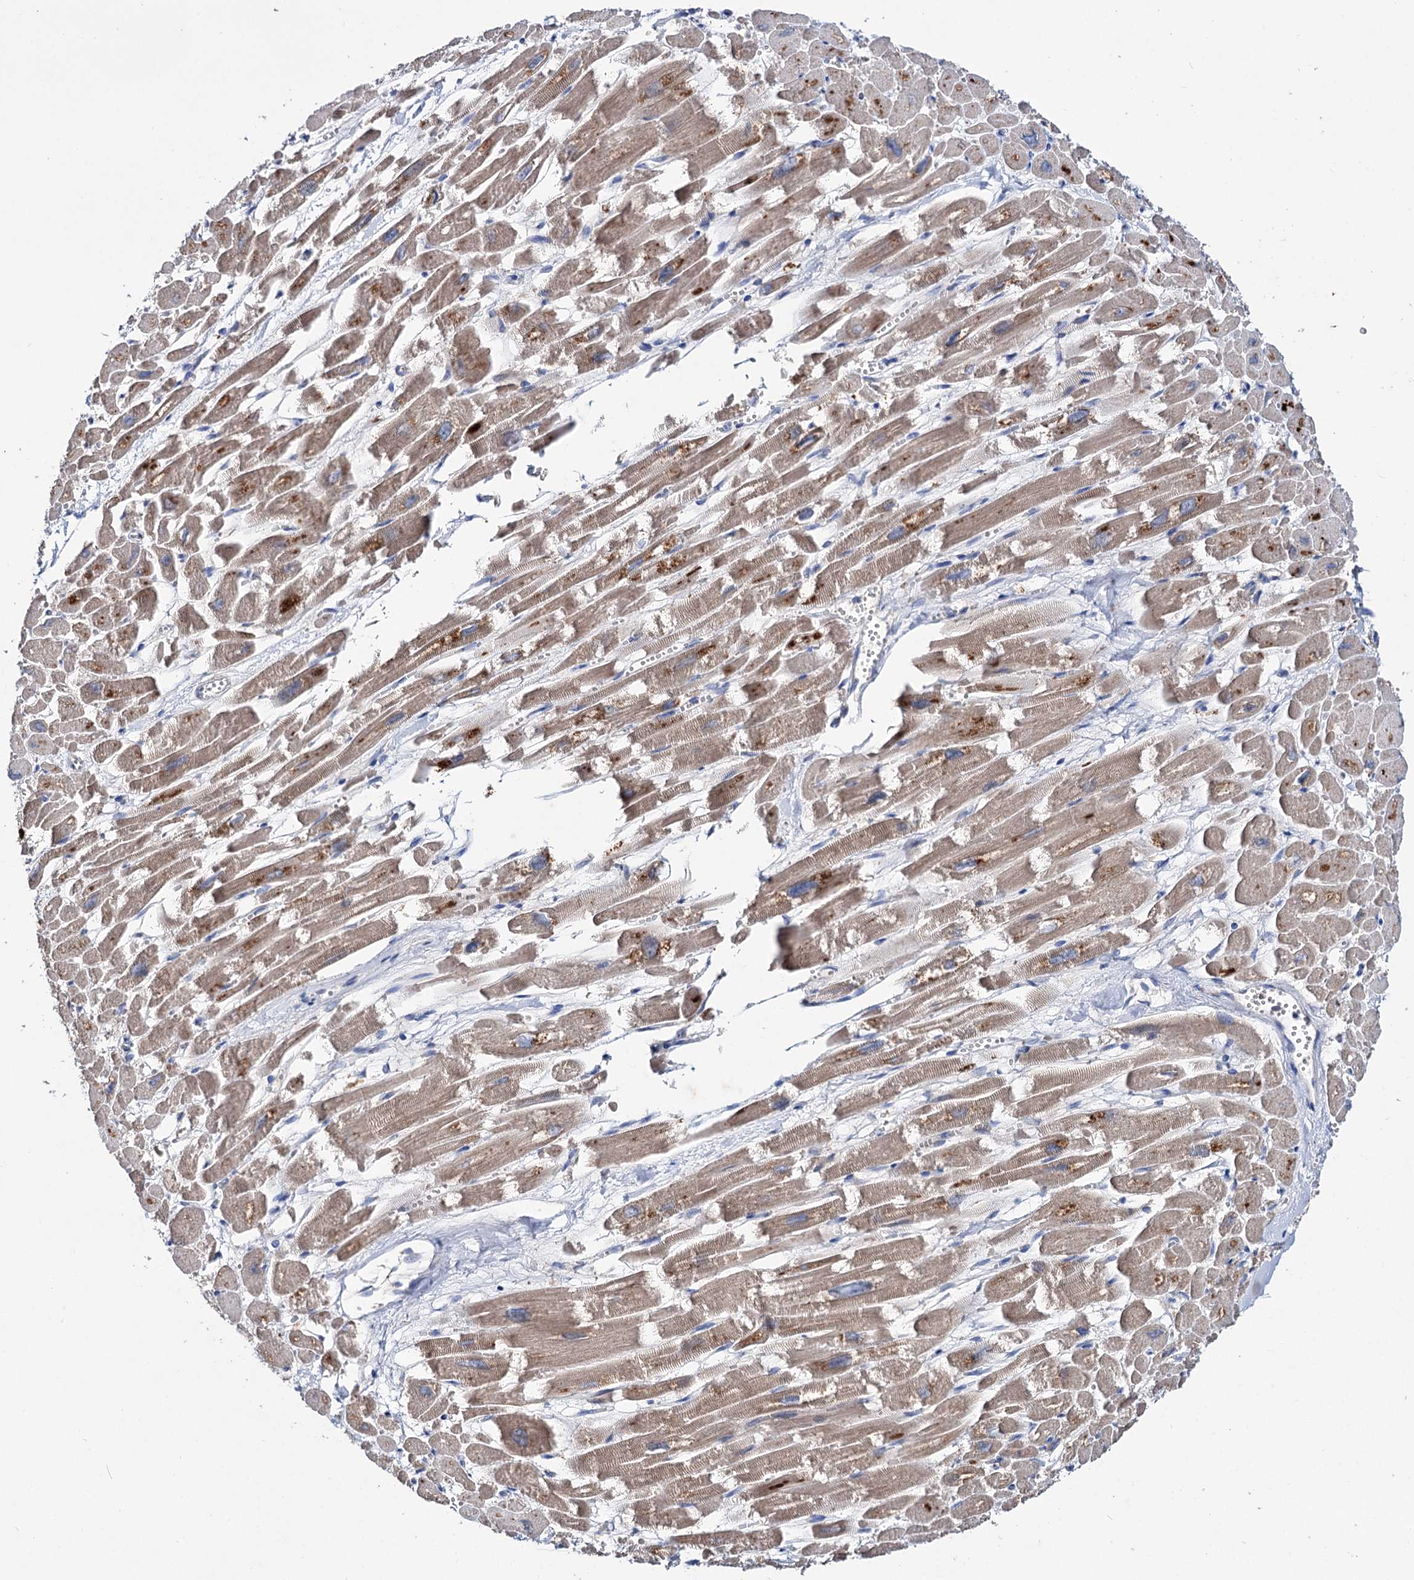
{"staining": {"intensity": "moderate", "quantity": ">75%", "location": "cytoplasmic/membranous"}, "tissue": "heart muscle", "cell_type": "Cardiomyocytes", "image_type": "normal", "snomed": [{"axis": "morphology", "description": "Normal tissue, NOS"}, {"axis": "topography", "description": "Heart"}], "caption": "A high-resolution image shows IHC staining of benign heart muscle, which shows moderate cytoplasmic/membranous positivity in approximately >75% of cardiomyocytes. The protein of interest is stained brown, and the nuclei are stained in blue (DAB (3,3'-diaminobenzidine) IHC with brightfield microscopy, high magnification).", "gene": "CLPB", "patient": {"sex": "male", "age": 54}}